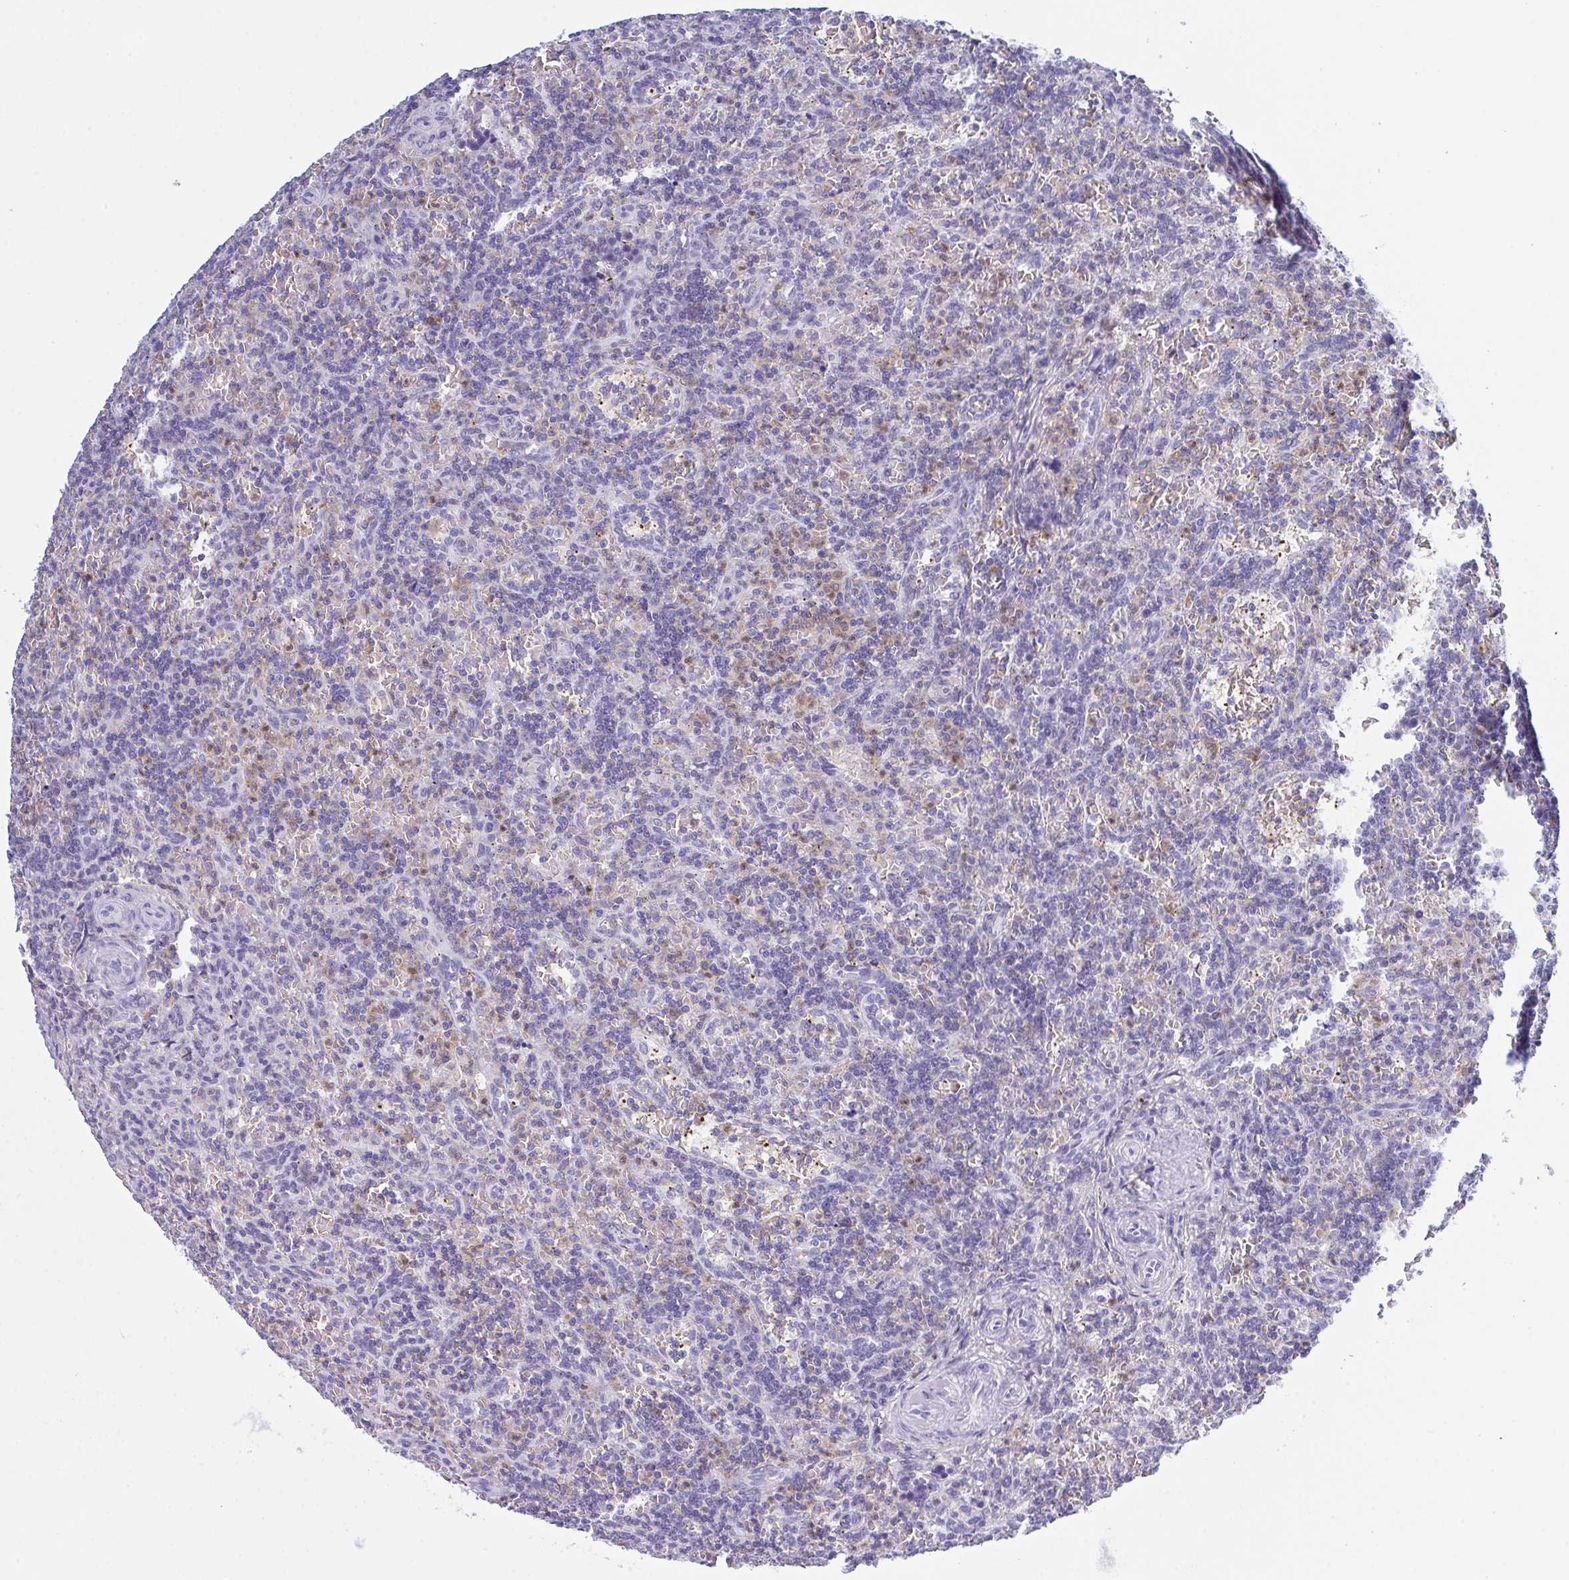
{"staining": {"intensity": "negative", "quantity": "none", "location": "none"}, "tissue": "lymphoma", "cell_type": "Tumor cells", "image_type": "cancer", "snomed": [{"axis": "morphology", "description": "Malignant lymphoma, non-Hodgkin's type, Low grade"}, {"axis": "topography", "description": "Spleen"}], "caption": "Low-grade malignant lymphoma, non-Hodgkin's type was stained to show a protein in brown. There is no significant positivity in tumor cells. (DAB IHC with hematoxylin counter stain).", "gene": "MYO1F", "patient": {"sex": "male", "age": 73}}